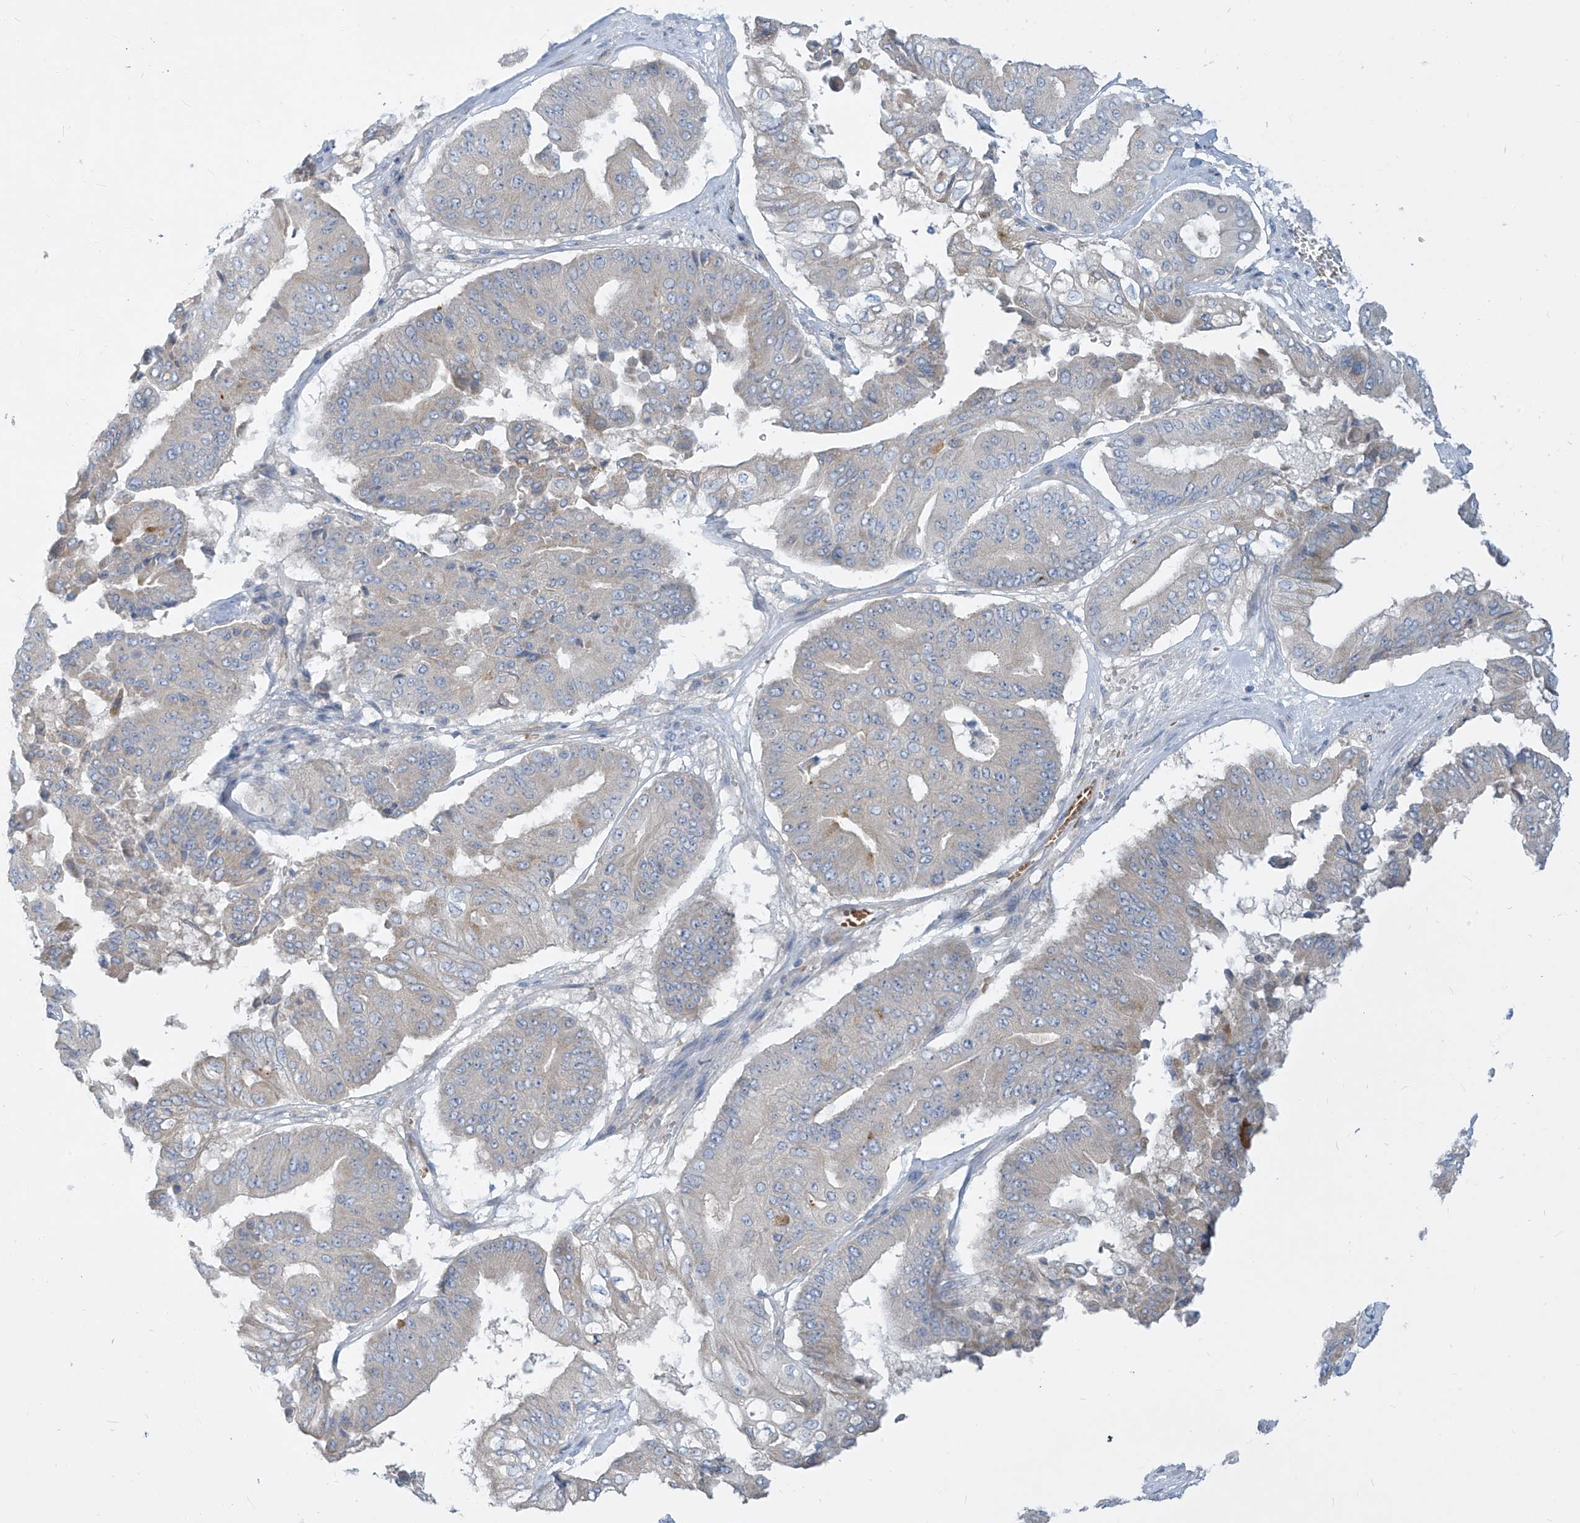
{"staining": {"intensity": "moderate", "quantity": "<25%", "location": "cytoplasmic/membranous"}, "tissue": "pancreatic cancer", "cell_type": "Tumor cells", "image_type": "cancer", "snomed": [{"axis": "morphology", "description": "Adenocarcinoma, NOS"}, {"axis": "topography", "description": "Pancreas"}], "caption": "Brown immunohistochemical staining in human pancreatic adenocarcinoma shows moderate cytoplasmic/membranous positivity in about <25% of tumor cells.", "gene": "DGKQ", "patient": {"sex": "female", "age": 77}}